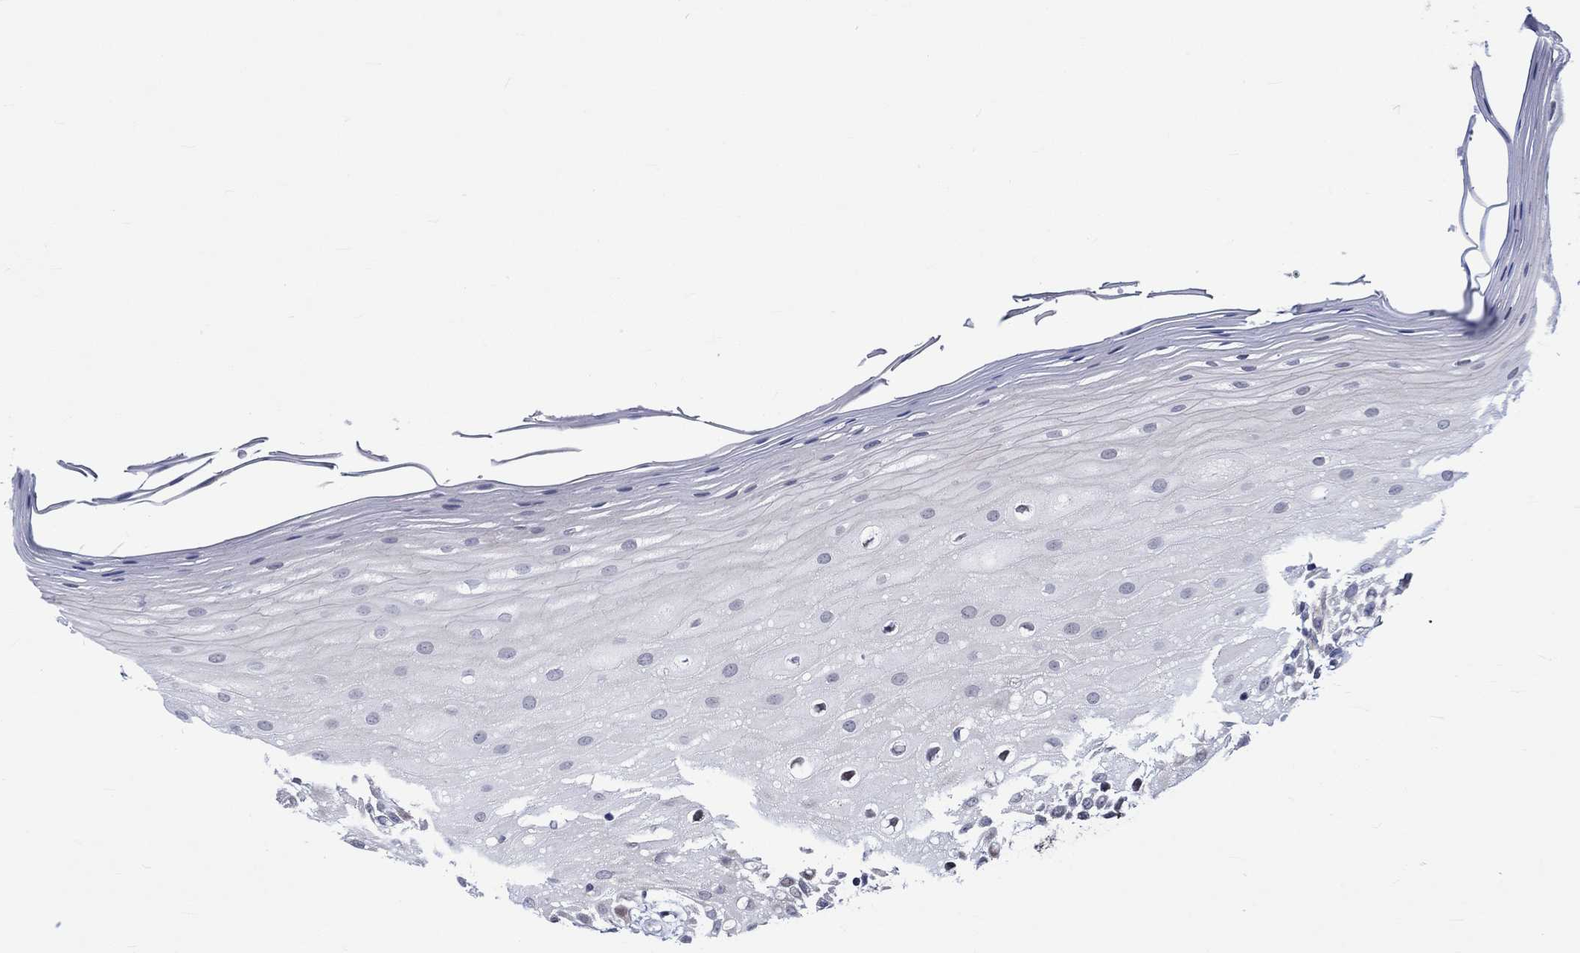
{"staining": {"intensity": "moderate", "quantity": "<25%", "location": "nuclear"}, "tissue": "oral mucosa", "cell_type": "Squamous epithelial cells", "image_type": "normal", "snomed": [{"axis": "morphology", "description": "Normal tissue, NOS"}, {"axis": "morphology", "description": "Squamous cell carcinoma, NOS"}, {"axis": "topography", "description": "Oral tissue"}, {"axis": "topography", "description": "Head-Neck"}], "caption": "Protein staining exhibits moderate nuclear staining in approximately <25% of squamous epithelial cells in normal oral mucosa.", "gene": "E2F8", "patient": {"sex": "female", "age": 75}}